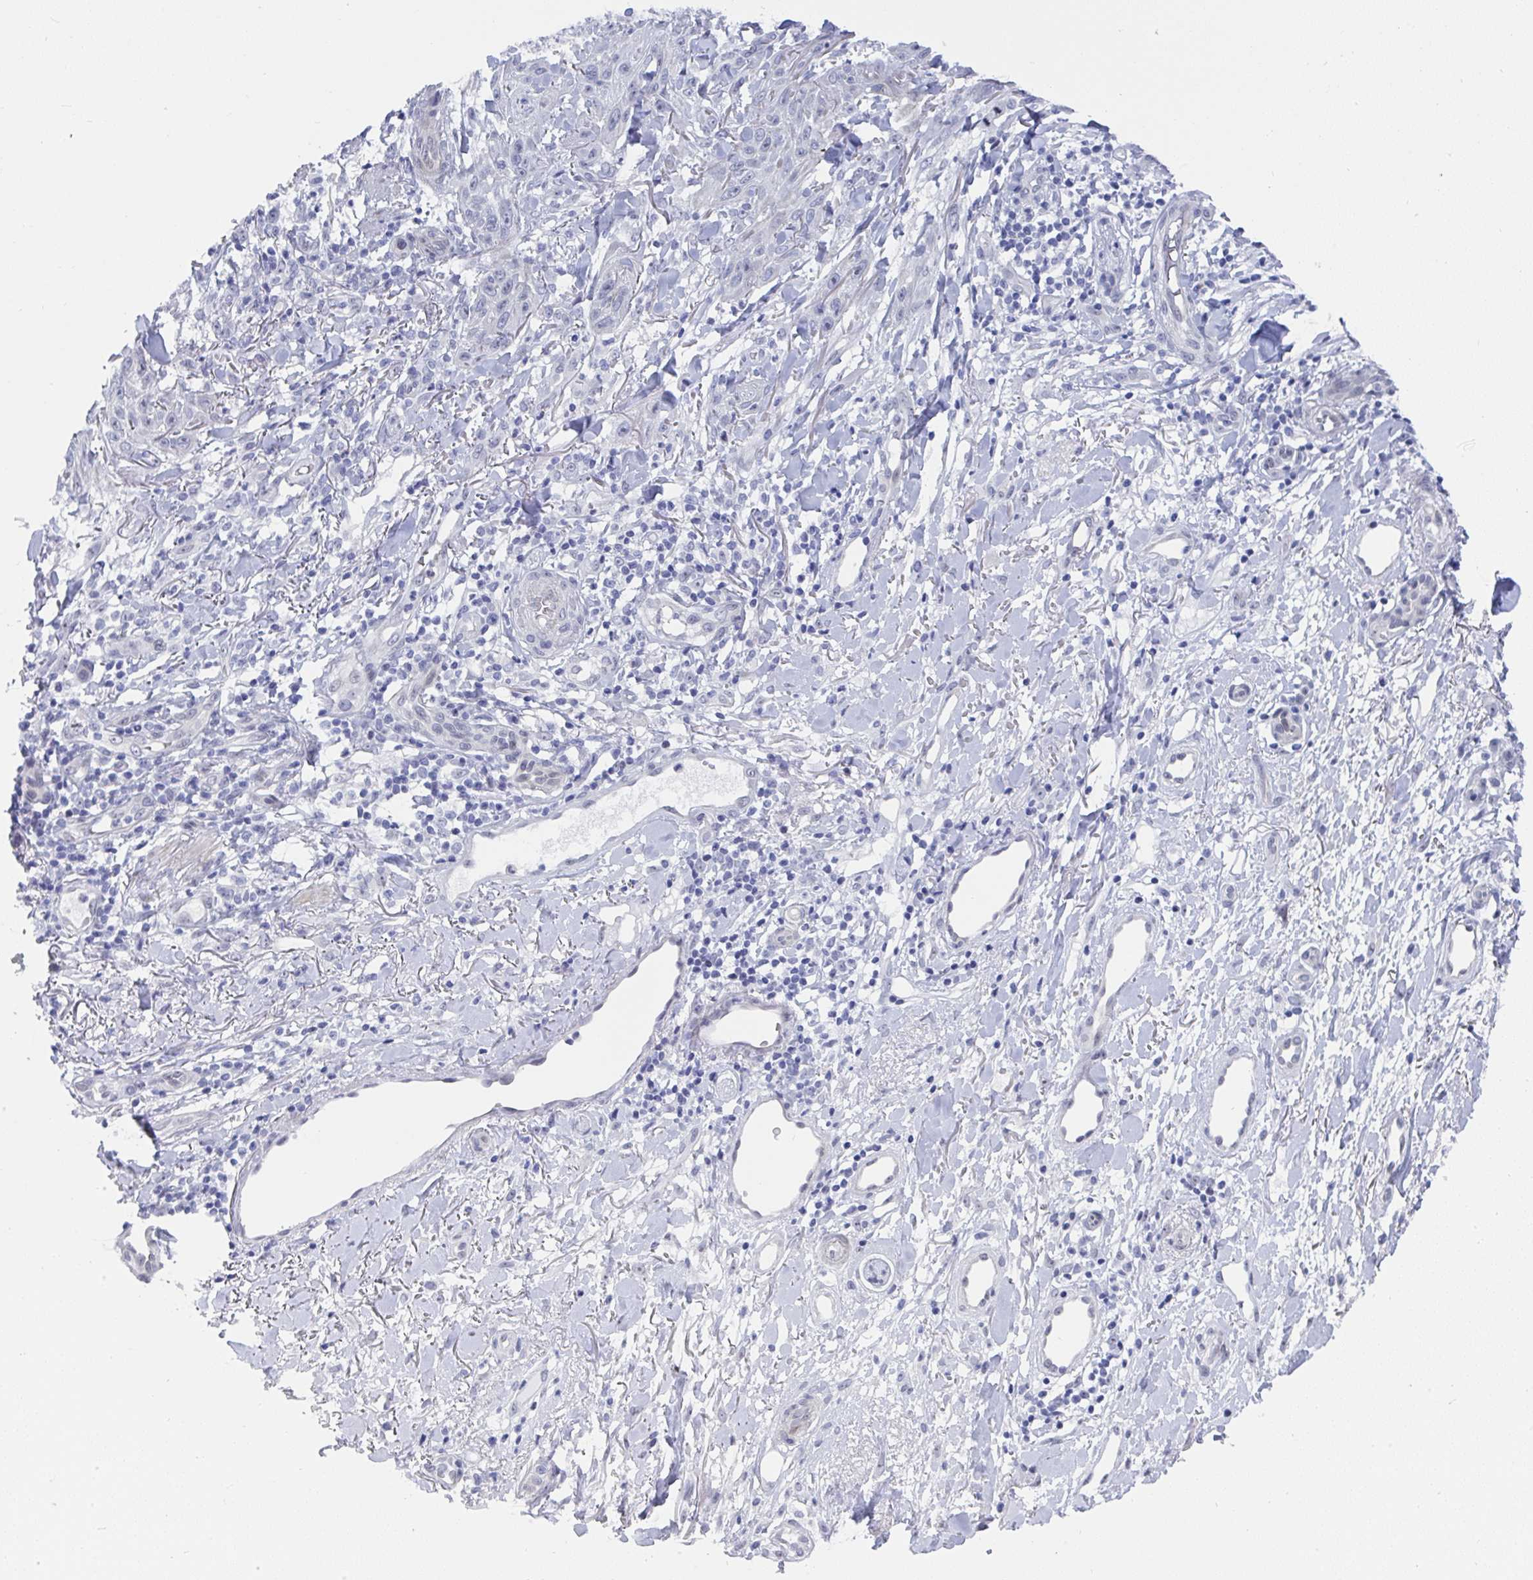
{"staining": {"intensity": "negative", "quantity": "none", "location": "none"}, "tissue": "skin cancer", "cell_type": "Tumor cells", "image_type": "cancer", "snomed": [{"axis": "morphology", "description": "Squamous cell carcinoma, NOS"}, {"axis": "topography", "description": "Skin"}], "caption": "Skin cancer was stained to show a protein in brown. There is no significant staining in tumor cells.", "gene": "MFSD4A", "patient": {"sex": "male", "age": 86}}